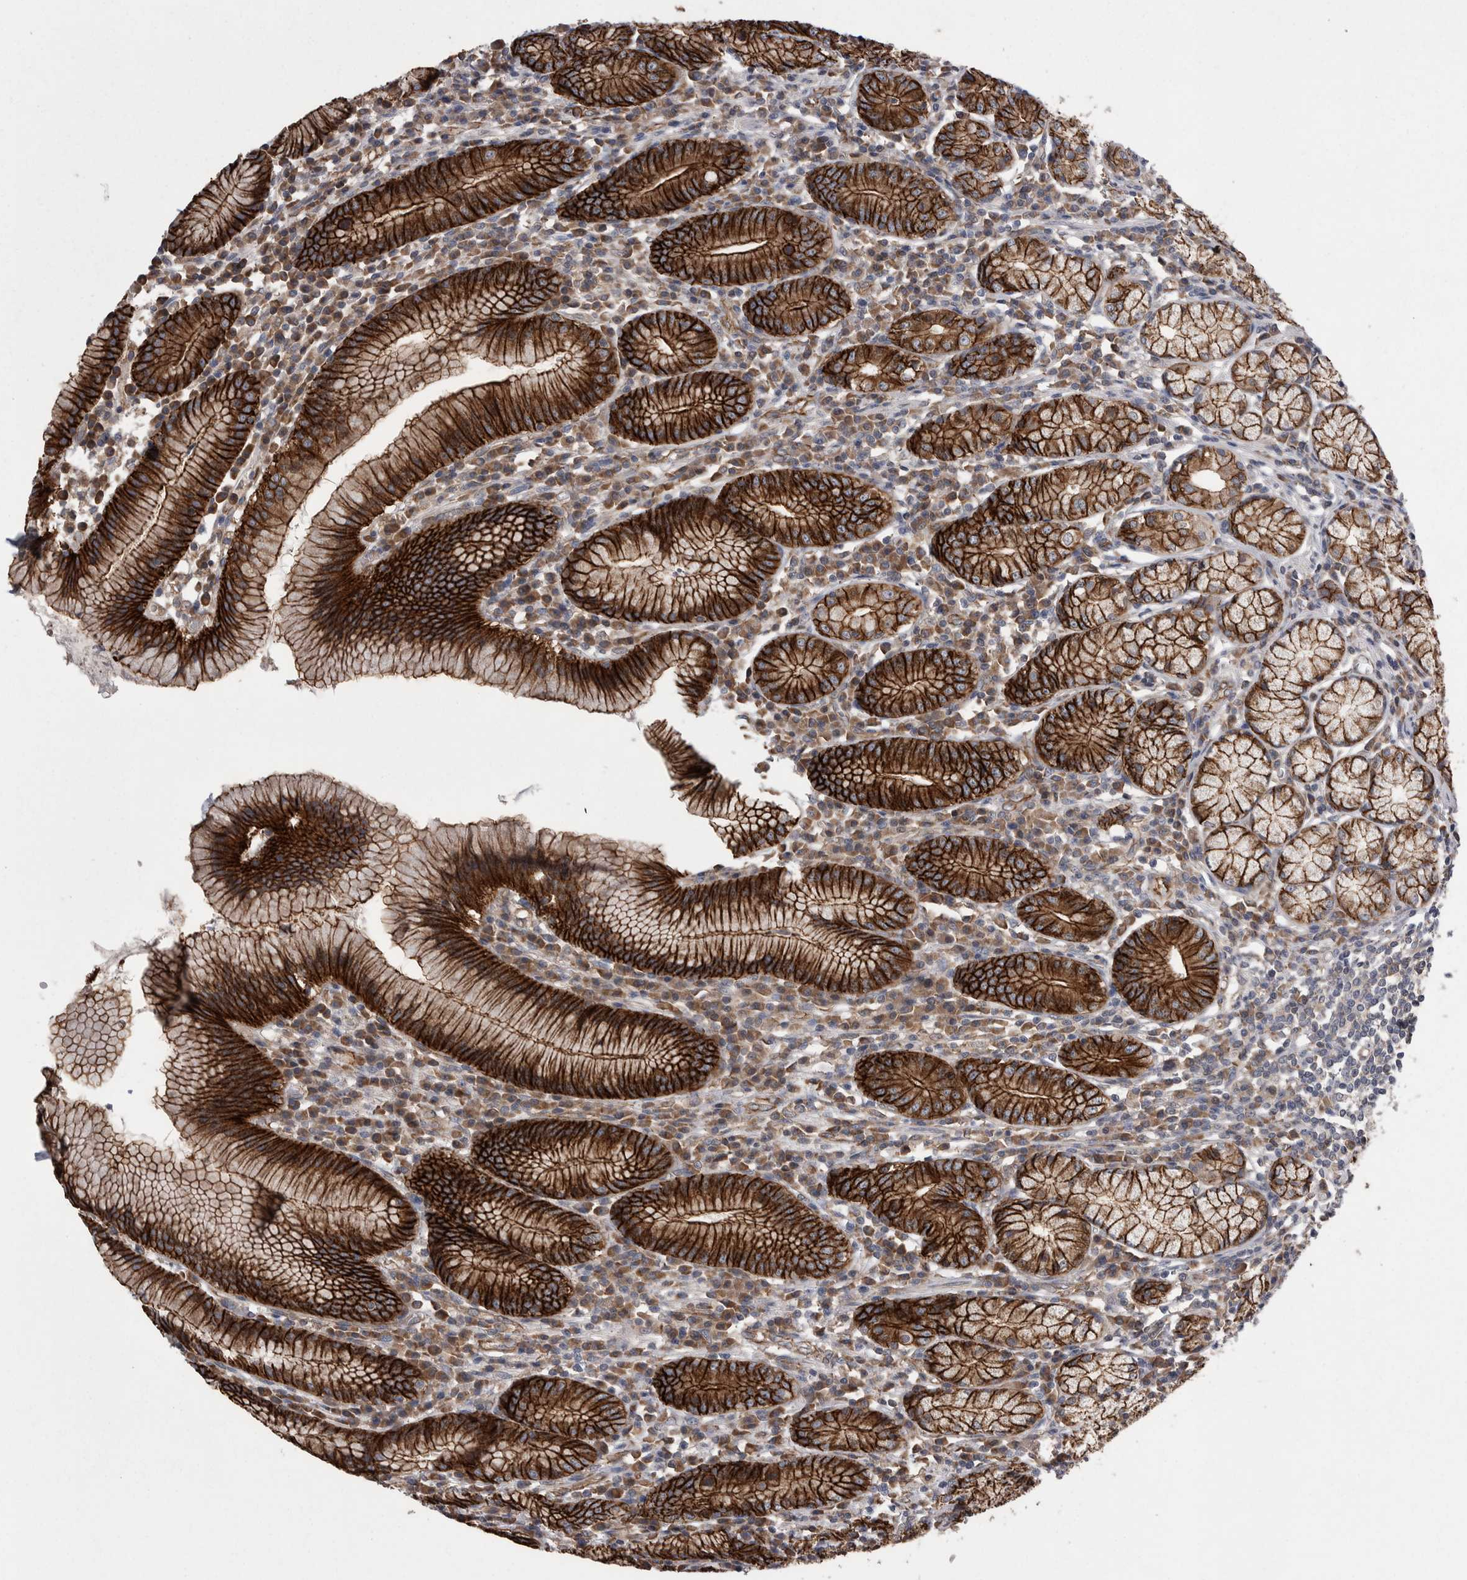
{"staining": {"intensity": "strong", "quantity": ">75%", "location": "cytoplasmic/membranous"}, "tissue": "stomach", "cell_type": "Glandular cells", "image_type": "normal", "snomed": [{"axis": "morphology", "description": "Normal tissue, NOS"}, {"axis": "topography", "description": "Stomach"}], "caption": "Brown immunohistochemical staining in normal stomach displays strong cytoplasmic/membranous expression in about >75% of glandular cells.", "gene": "LIMA1", "patient": {"sex": "male", "age": 55}}